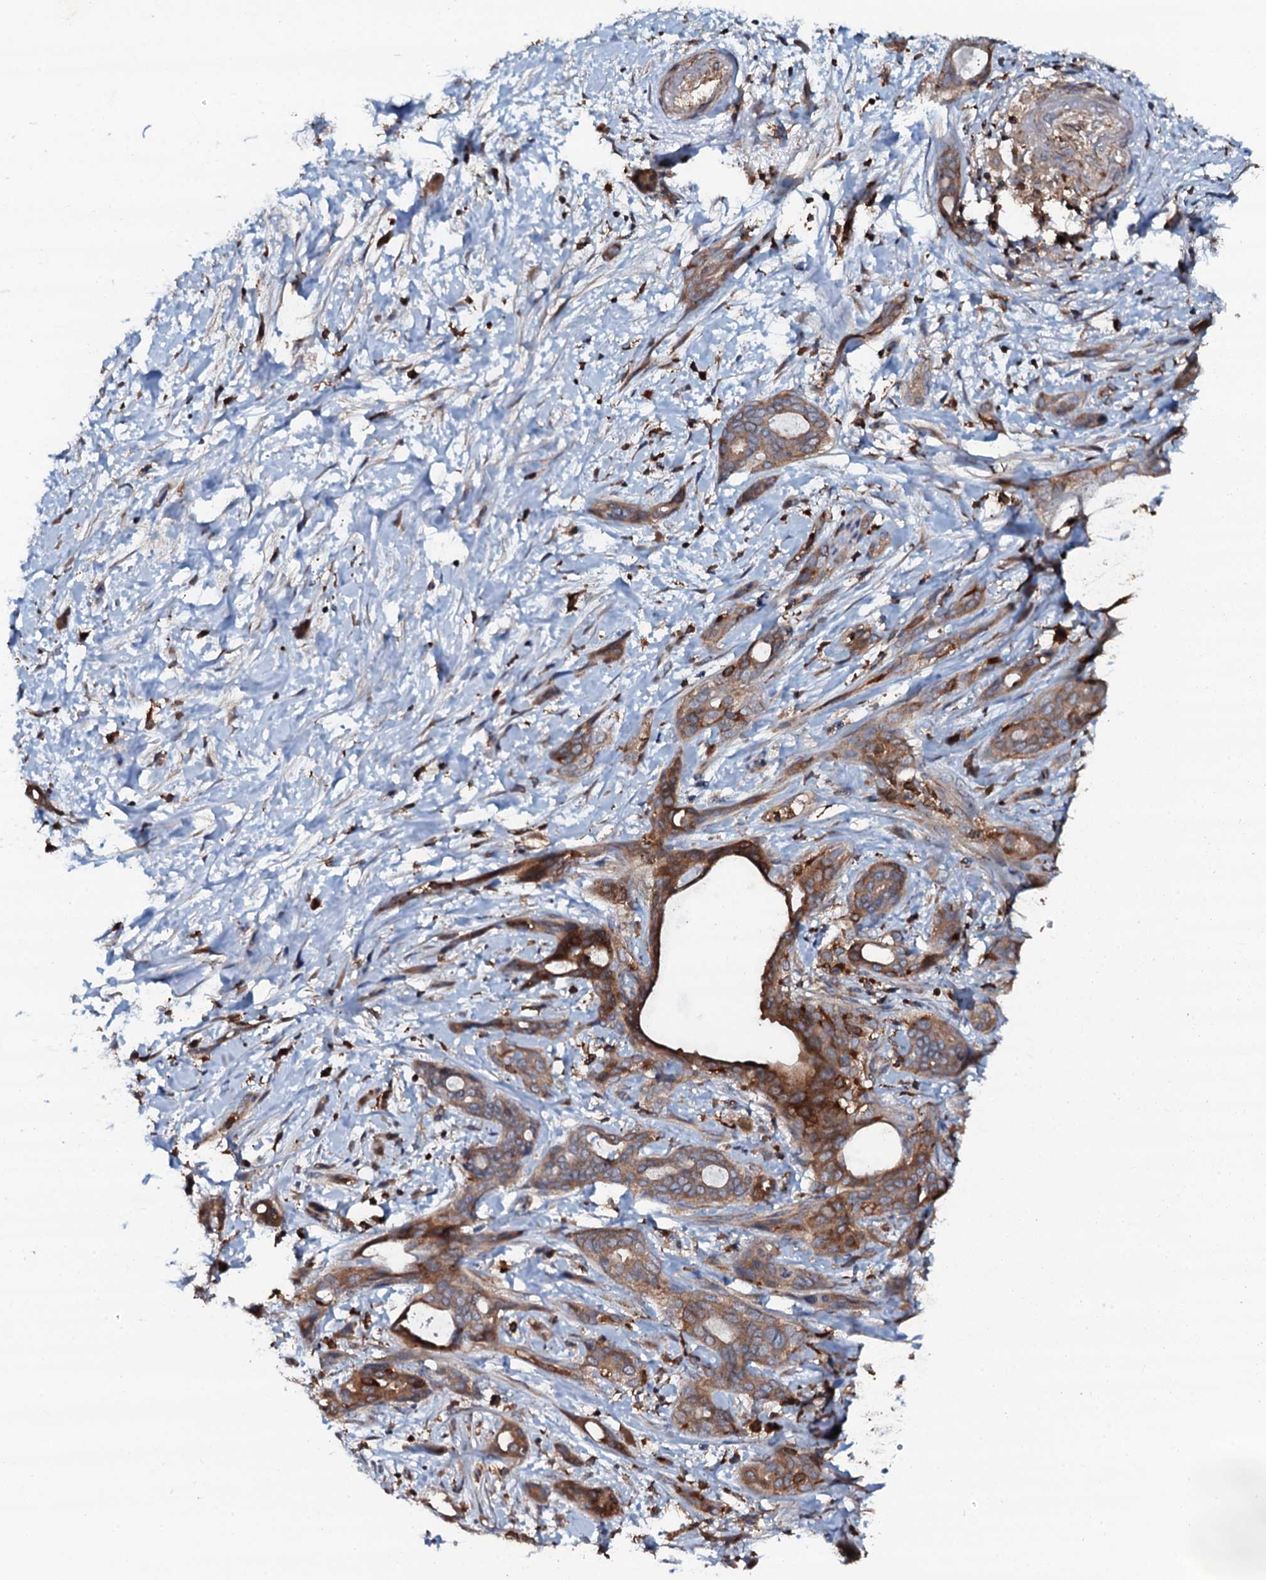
{"staining": {"intensity": "moderate", "quantity": ">75%", "location": "cytoplasmic/membranous"}, "tissue": "pancreatic cancer", "cell_type": "Tumor cells", "image_type": "cancer", "snomed": [{"axis": "morphology", "description": "Normal tissue, NOS"}, {"axis": "morphology", "description": "Adenocarcinoma, NOS"}, {"axis": "topography", "description": "Pancreas"}, {"axis": "topography", "description": "Peripheral nerve tissue"}], "caption": "Immunohistochemical staining of adenocarcinoma (pancreatic) shows medium levels of moderate cytoplasmic/membranous staining in about >75% of tumor cells.", "gene": "GRK2", "patient": {"sex": "female", "age": 63}}